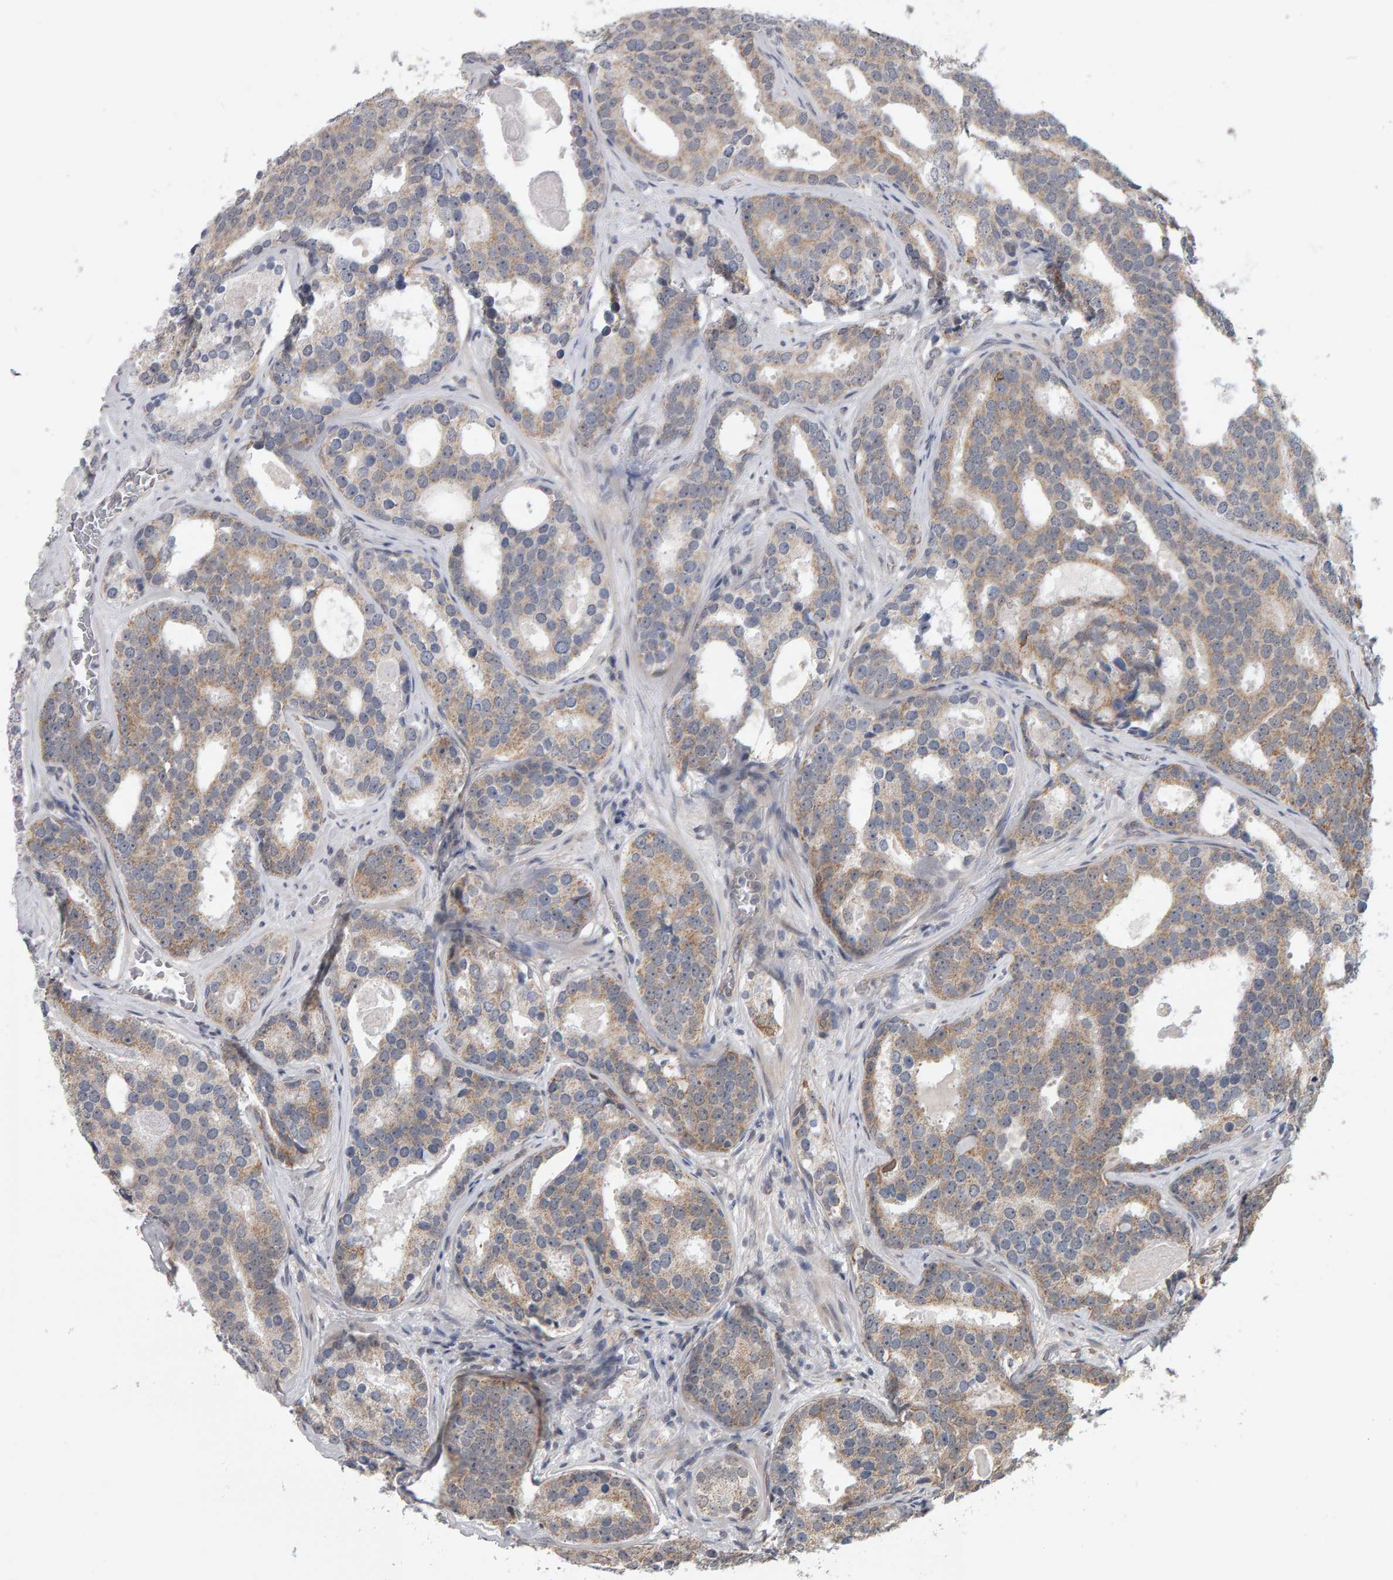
{"staining": {"intensity": "moderate", "quantity": ">75%", "location": "cytoplasmic/membranous"}, "tissue": "prostate cancer", "cell_type": "Tumor cells", "image_type": "cancer", "snomed": [{"axis": "morphology", "description": "Adenocarcinoma, High grade"}, {"axis": "topography", "description": "Prostate"}], "caption": "Immunohistochemical staining of human prostate cancer (adenocarcinoma (high-grade)) demonstrates moderate cytoplasmic/membranous protein positivity in about >75% of tumor cells.", "gene": "DAP3", "patient": {"sex": "male", "age": 60}}